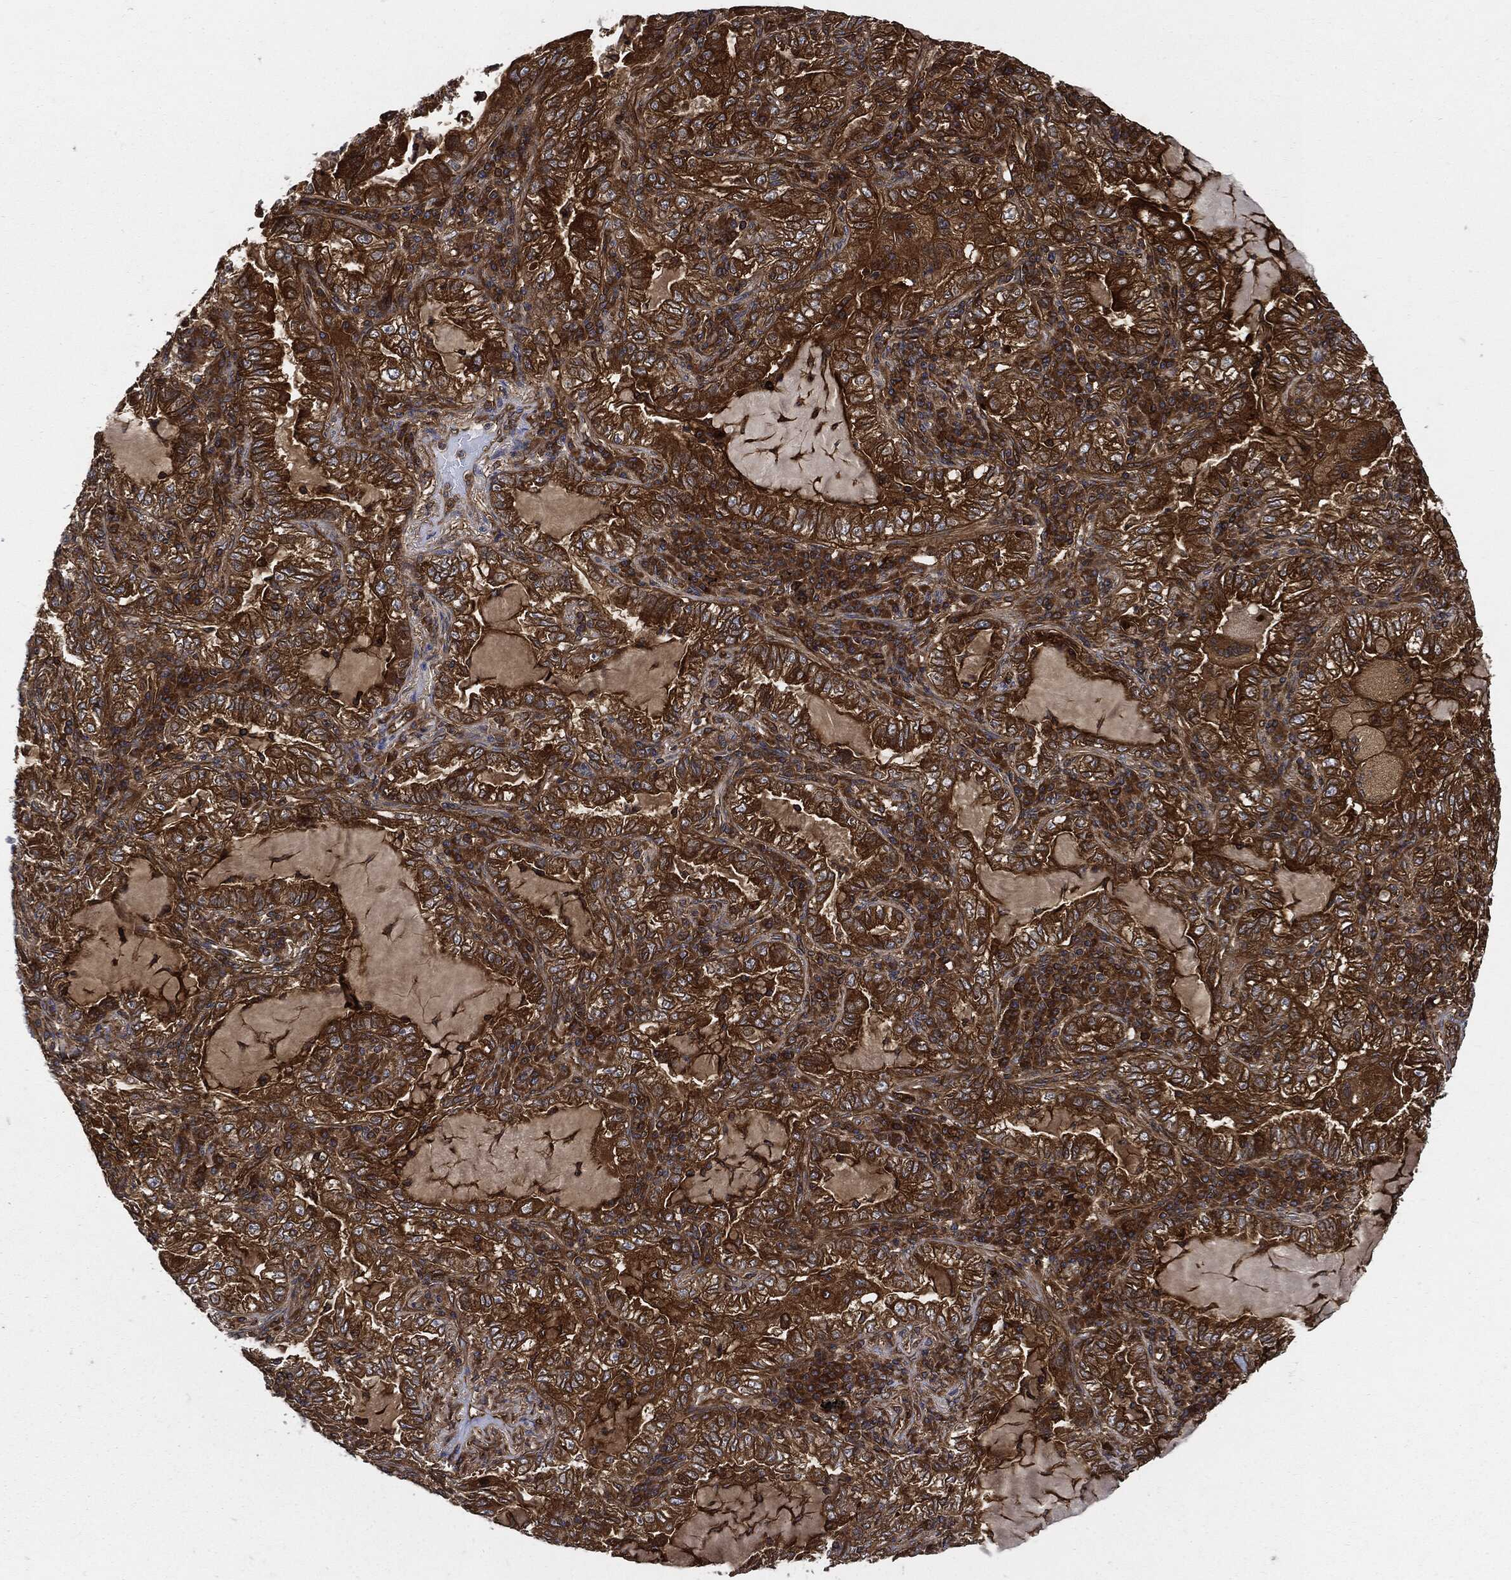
{"staining": {"intensity": "strong", "quantity": ">75%", "location": "cytoplasmic/membranous"}, "tissue": "lung cancer", "cell_type": "Tumor cells", "image_type": "cancer", "snomed": [{"axis": "morphology", "description": "Adenocarcinoma, NOS"}, {"axis": "topography", "description": "Lung"}], "caption": "Immunohistochemistry (IHC) micrograph of neoplastic tissue: lung cancer stained using IHC reveals high levels of strong protein expression localized specifically in the cytoplasmic/membranous of tumor cells, appearing as a cytoplasmic/membranous brown color.", "gene": "XPNPEP1", "patient": {"sex": "female", "age": 73}}